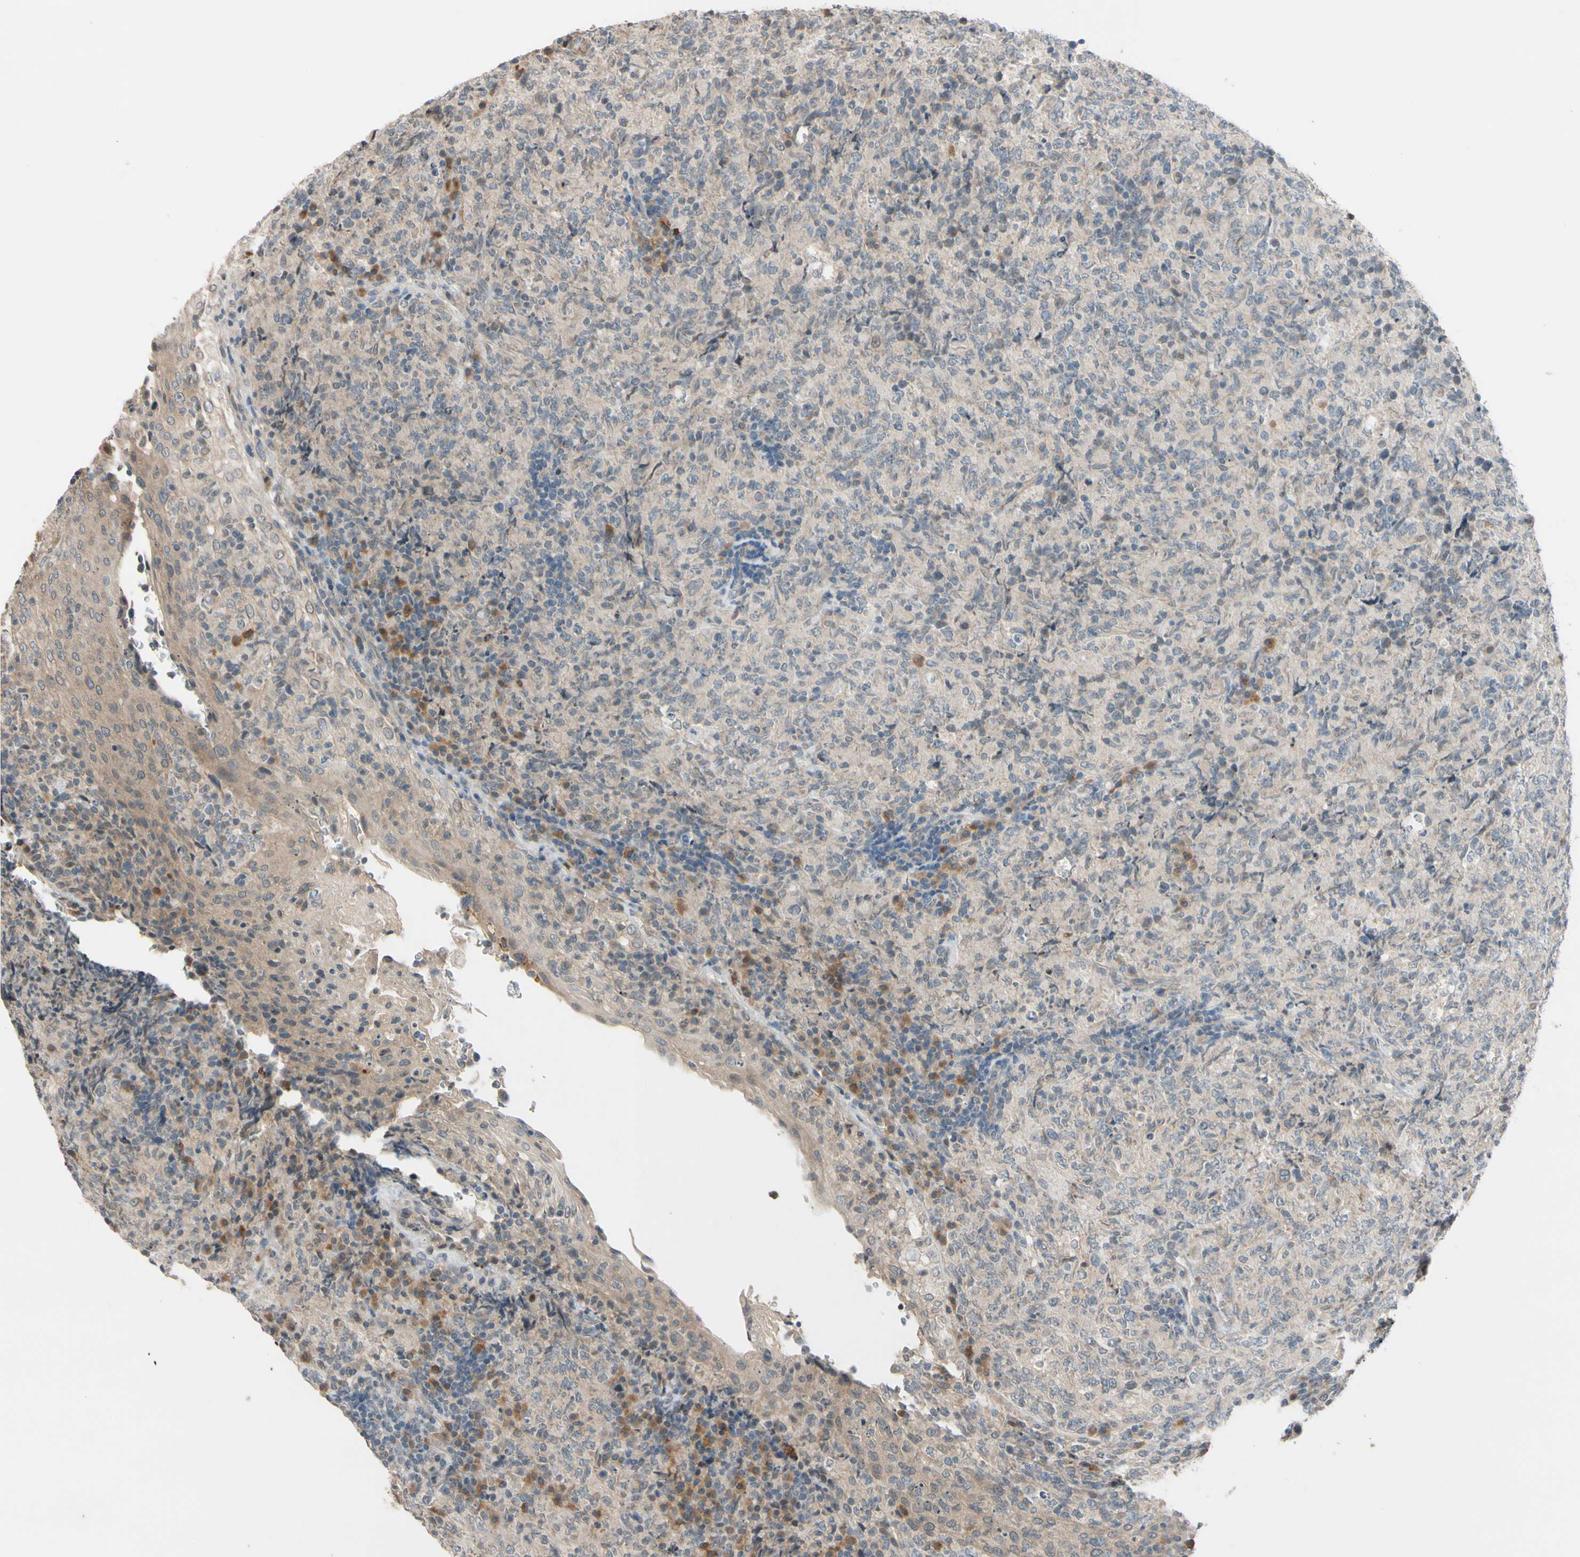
{"staining": {"intensity": "weak", "quantity": ">75%", "location": "cytoplasmic/membranous,nuclear"}, "tissue": "lymphoma", "cell_type": "Tumor cells", "image_type": "cancer", "snomed": [{"axis": "morphology", "description": "Malignant lymphoma, non-Hodgkin's type, High grade"}, {"axis": "topography", "description": "Tonsil"}], "caption": "Human lymphoma stained for a protein (brown) shows weak cytoplasmic/membranous and nuclear positive positivity in about >75% of tumor cells.", "gene": "FGF10", "patient": {"sex": "female", "age": 36}}